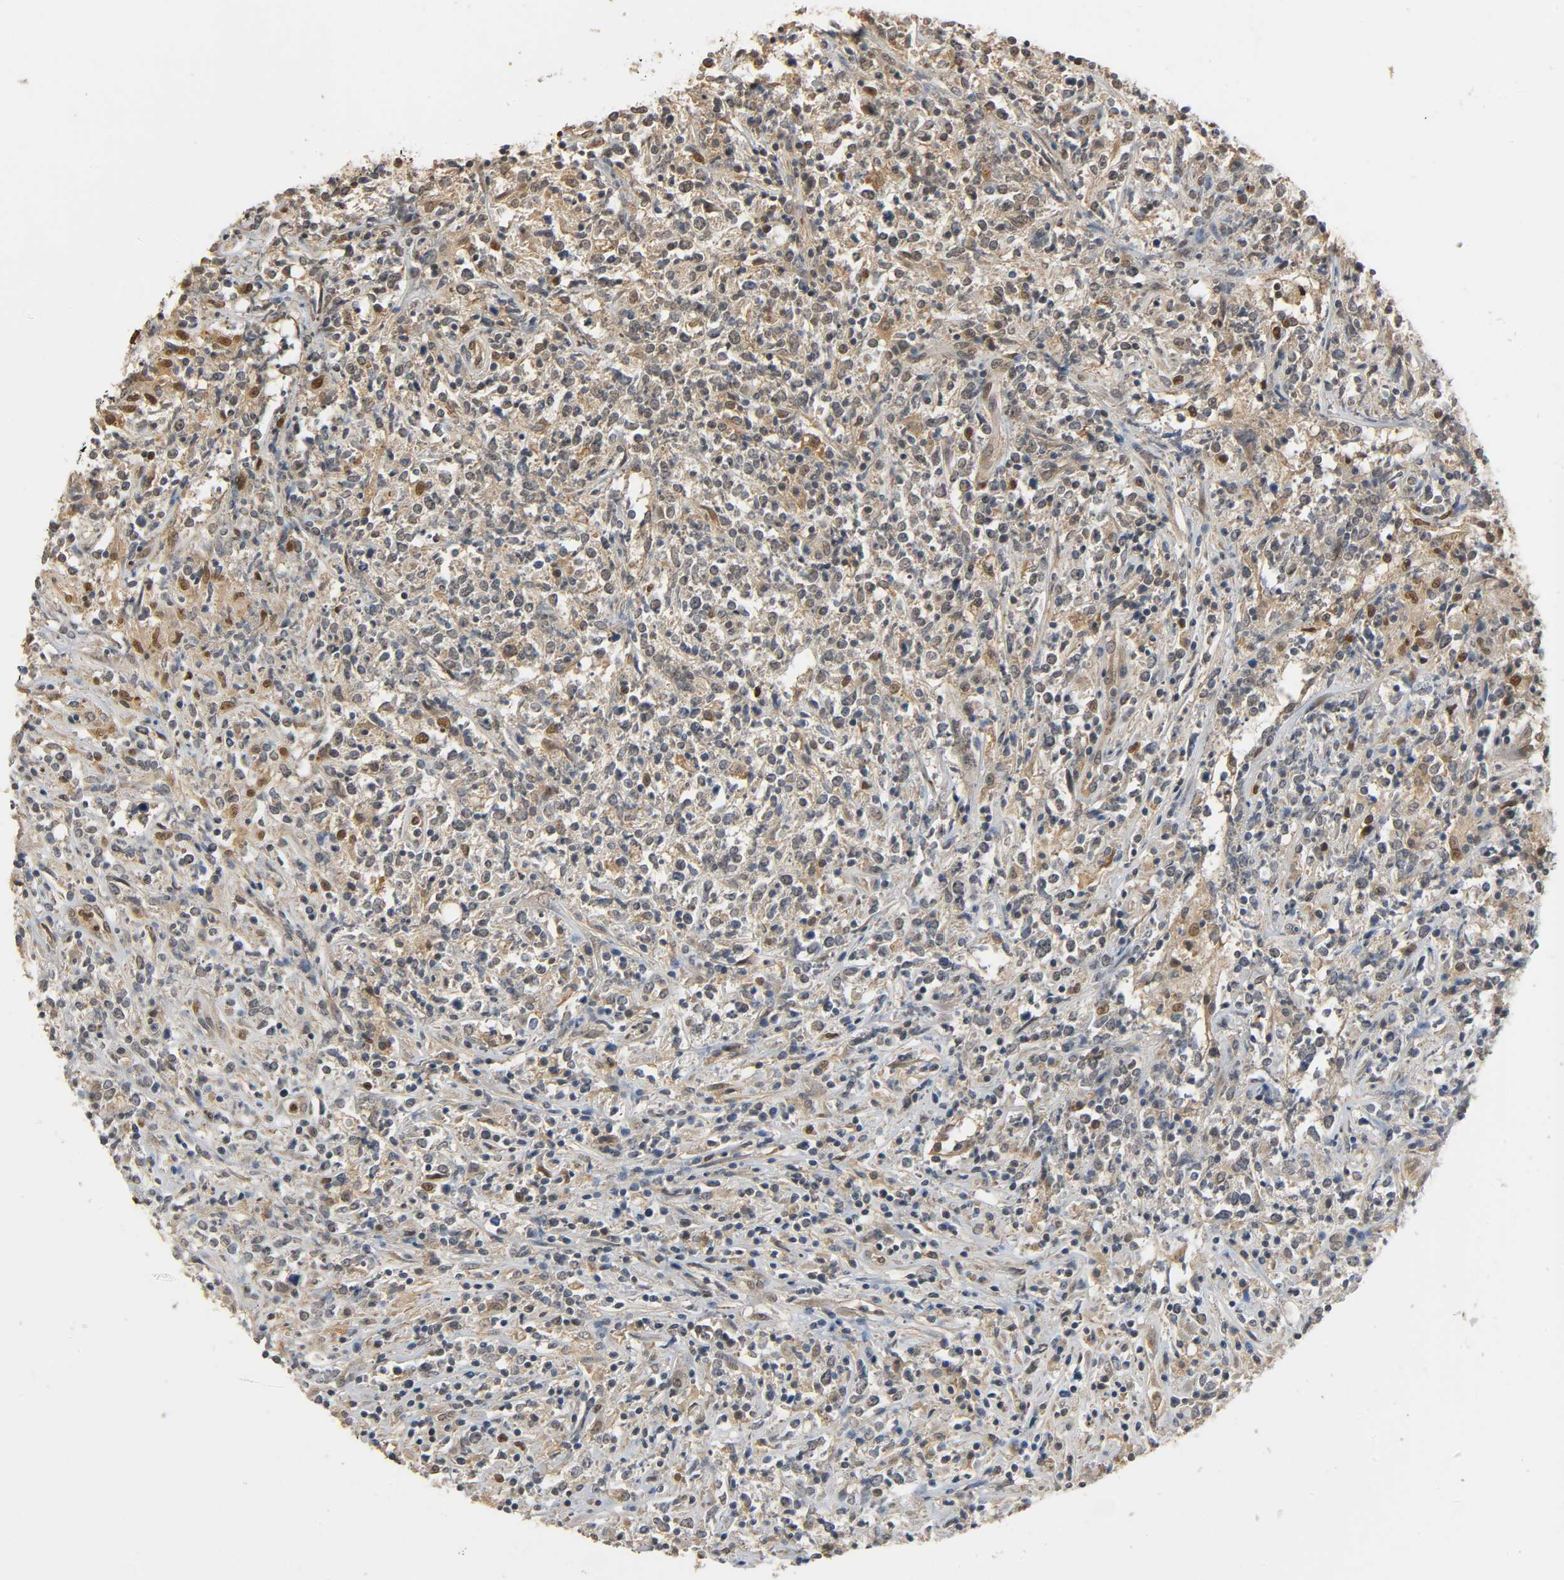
{"staining": {"intensity": "strong", "quantity": "<25%", "location": "cytoplasmic/membranous,nuclear"}, "tissue": "lymphoma", "cell_type": "Tumor cells", "image_type": "cancer", "snomed": [{"axis": "morphology", "description": "Malignant lymphoma, non-Hodgkin's type, High grade"}, {"axis": "topography", "description": "Lymph node"}], "caption": "Lymphoma stained for a protein shows strong cytoplasmic/membranous and nuclear positivity in tumor cells. Using DAB (brown) and hematoxylin (blue) stains, captured at high magnification using brightfield microscopy.", "gene": "ZFPM2", "patient": {"sex": "female", "age": 84}}